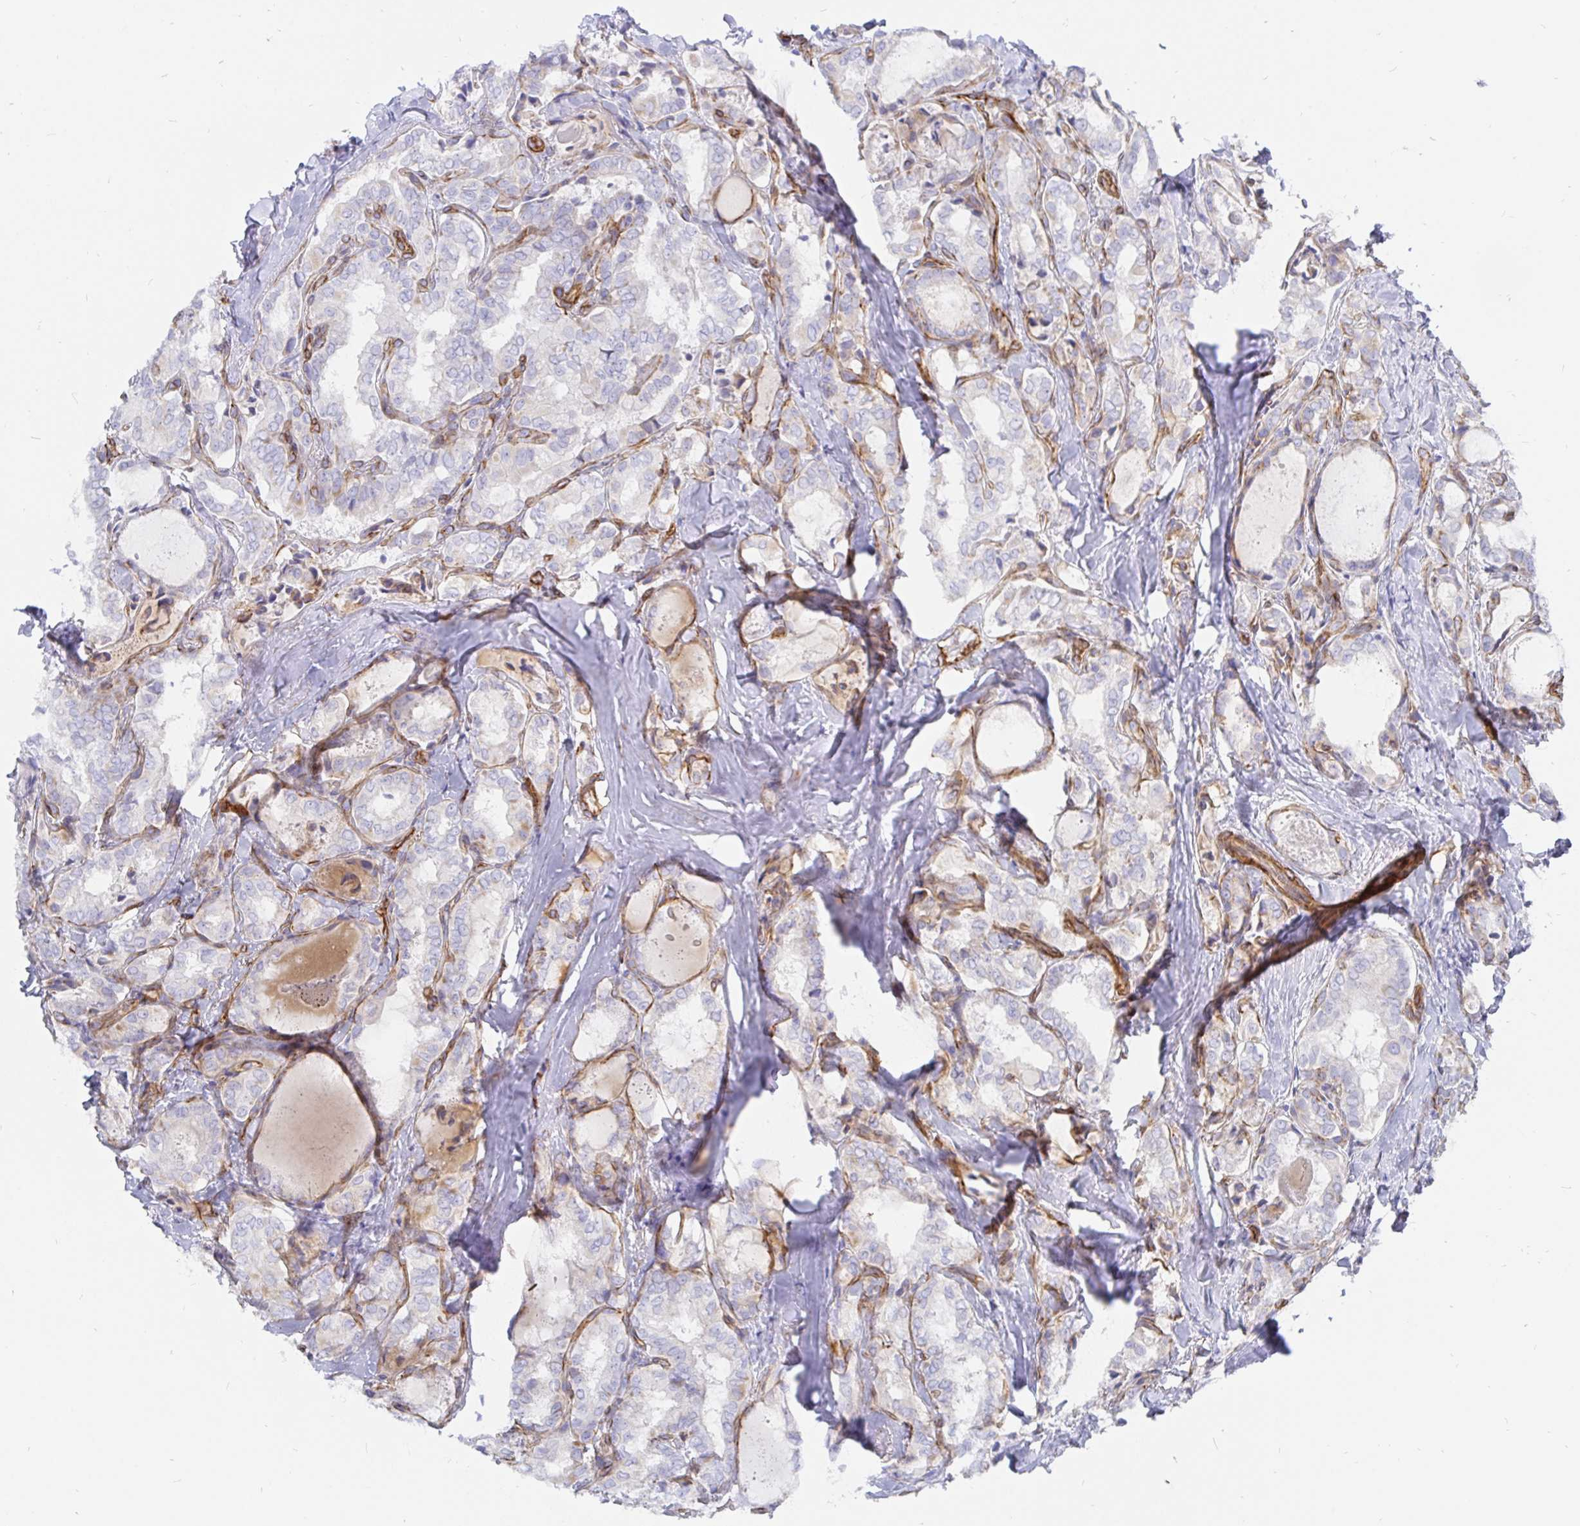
{"staining": {"intensity": "negative", "quantity": "none", "location": "none"}, "tissue": "thyroid cancer", "cell_type": "Tumor cells", "image_type": "cancer", "snomed": [{"axis": "morphology", "description": "Papillary adenocarcinoma, NOS"}, {"axis": "topography", "description": "Thyroid gland"}], "caption": "There is no significant positivity in tumor cells of thyroid papillary adenocarcinoma. The staining is performed using DAB (3,3'-diaminobenzidine) brown chromogen with nuclei counter-stained in using hematoxylin.", "gene": "COX16", "patient": {"sex": "female", "age": 75}}